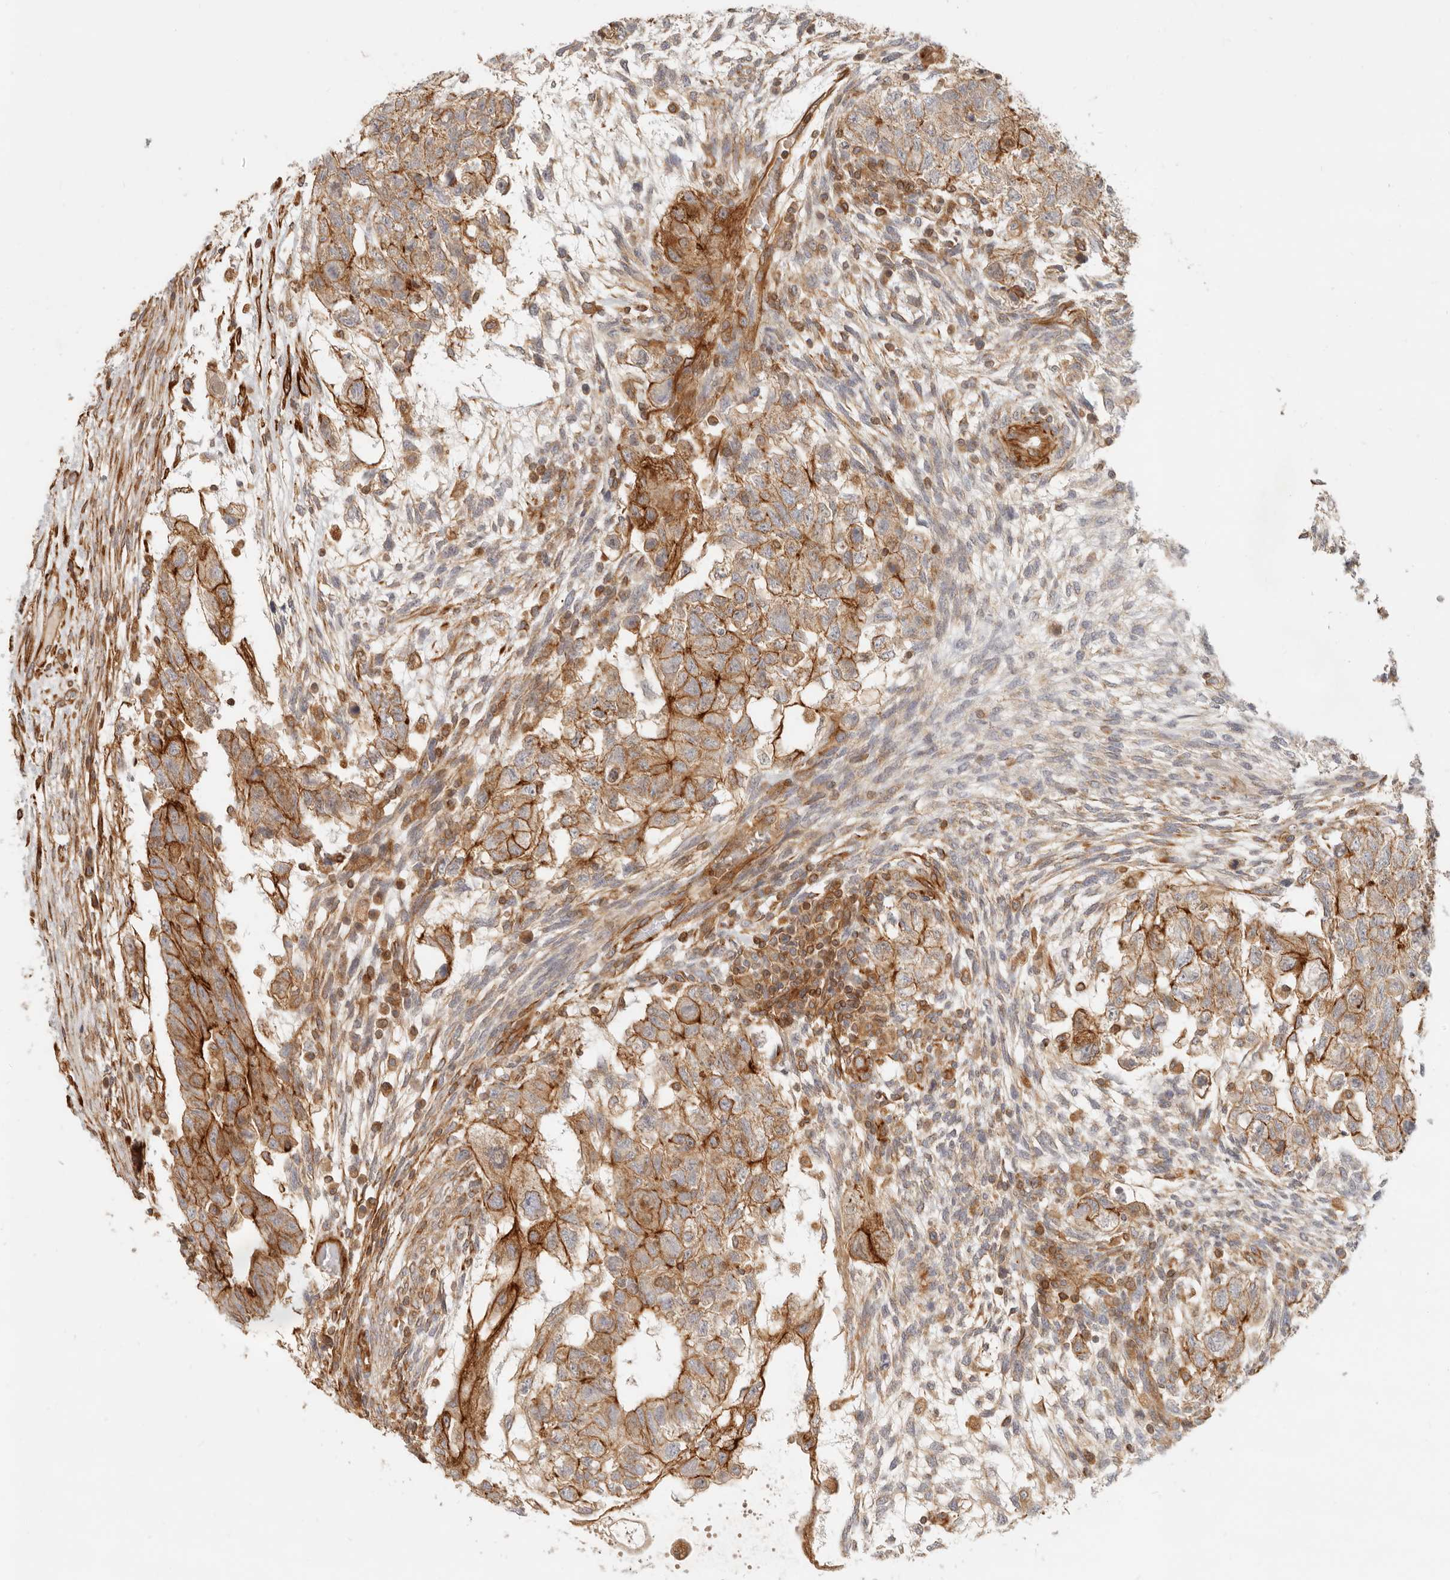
{"staining": {"intensity": "moderate", "quantity": ">75%", "location": "cytoplasmic/membranous"}, "tissue": "testis cancer", "cell_type": "Tumor cells", "image_type": "cancer", "snomed": [{"axis": "morphology", "description": "Normal tissue, NOS"}, {"axis": "morphology", "description": "Carcinoma, Embryonal, NOS"}, {"axis": "topography", "description": "Testis"}], "caption": "Immunohistochemical staining of human testis embryonal carcinoma exhibits moderate cytoplasmic/membranous protein positivity in about >75% of tumor cells.", "gene": "UFSP1", "patient": {"sex": "male", "age": 36}}